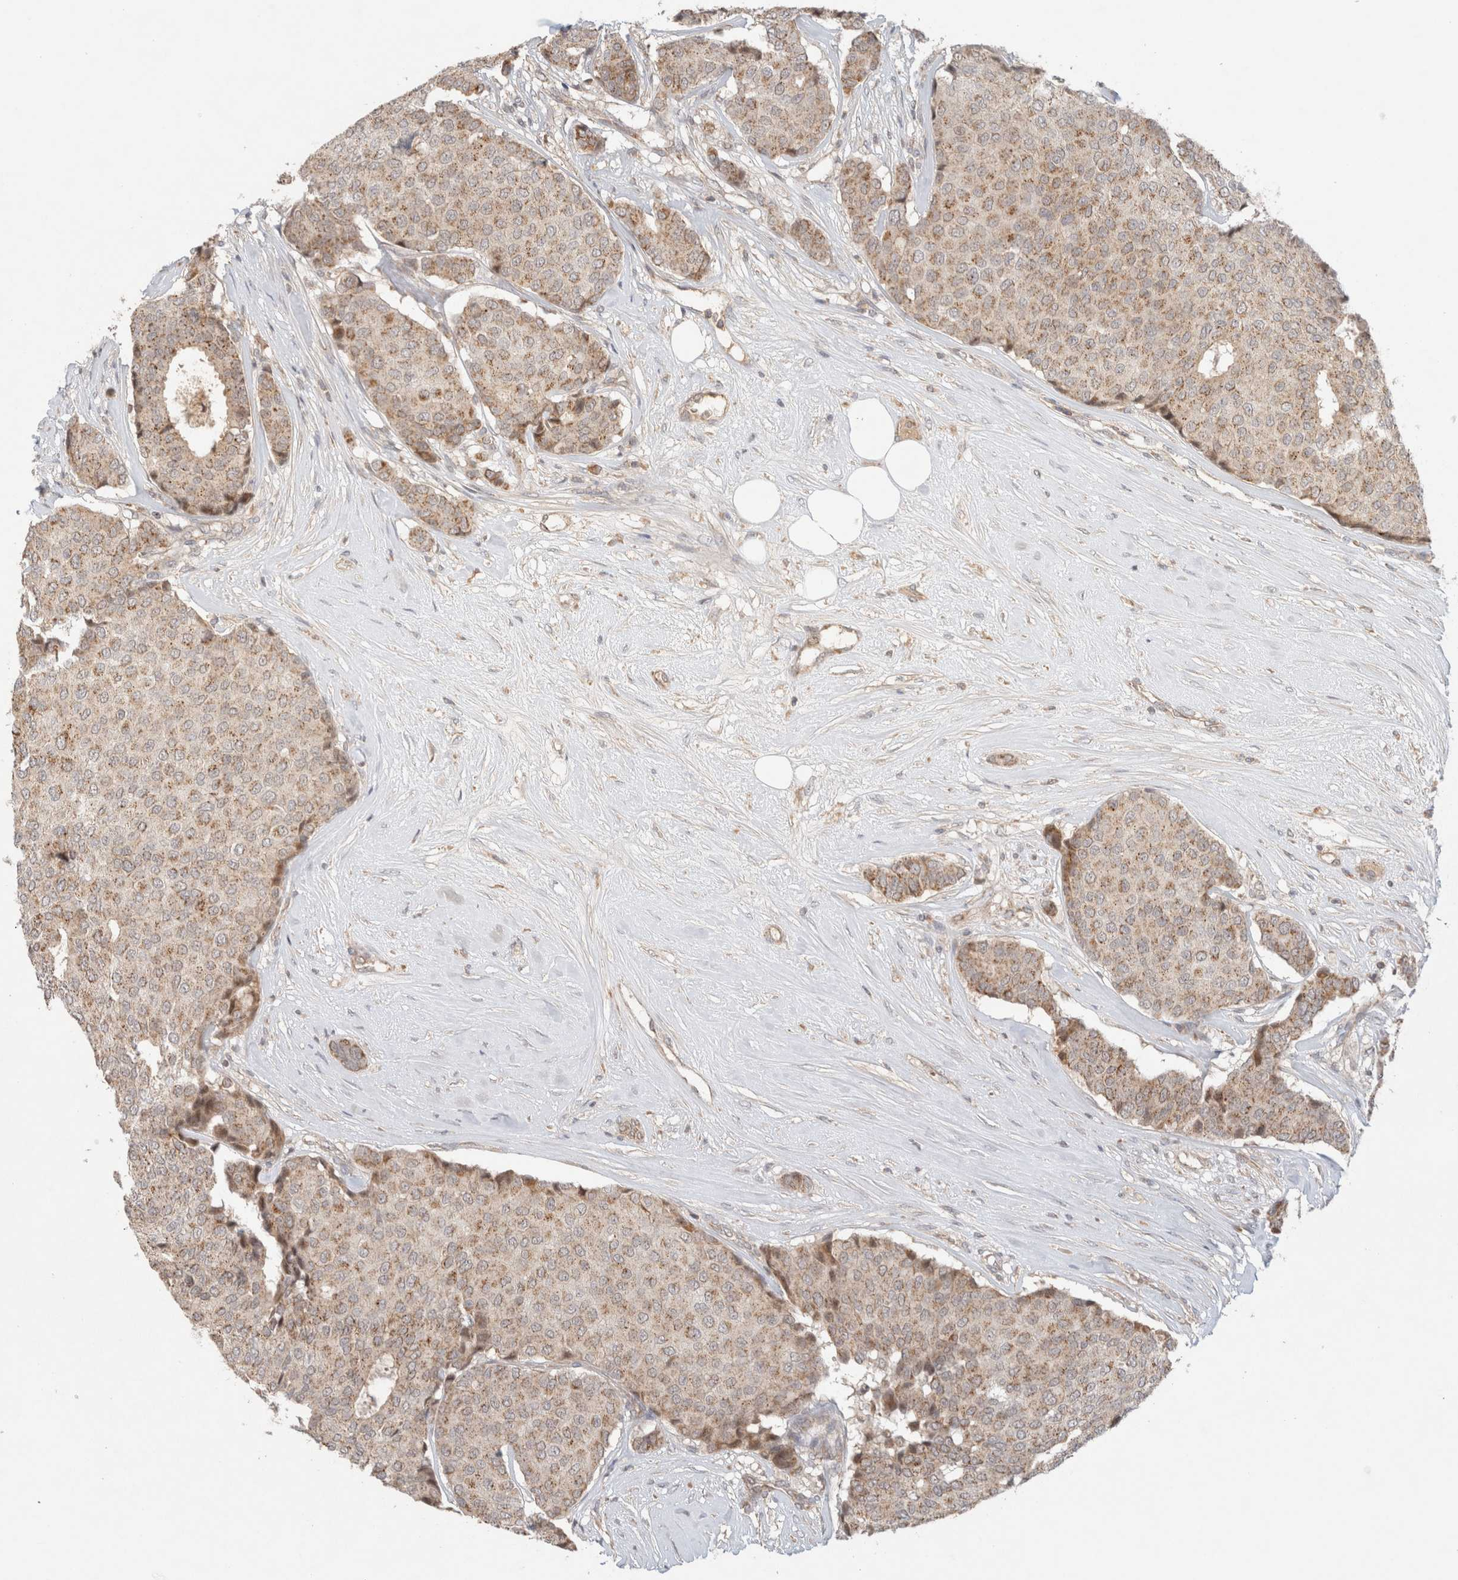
{"staining": {"intensity": "weak", "quantity": ">75%", "location": "cytoplasmic/membranous"}, "tissue": "breast cancer", "cell_type": "Tumor cells", "image_type": "cancer", "snomed": [{"axis": "morphology", "description": "Duct carcinoma"}, {"axis": "topography", "description": "Breast"}], "caption": "High-magnification brightfield microscopy of breast cancer stained with DAB (brown) and counterstained with hematoxylin (blue). tumor cells exhibit weak cytoplasmic/membranous staining is present in about>75% of cells. The staining was performed using DAB (3,3'-diaminobenzidine) to visualize the protein expression in brown, while the nuclei were stained in blue with hematoxylin (Magnification: 20x).", "gene": "MRM3", "patient": {"sex": "female", "age": 75}}